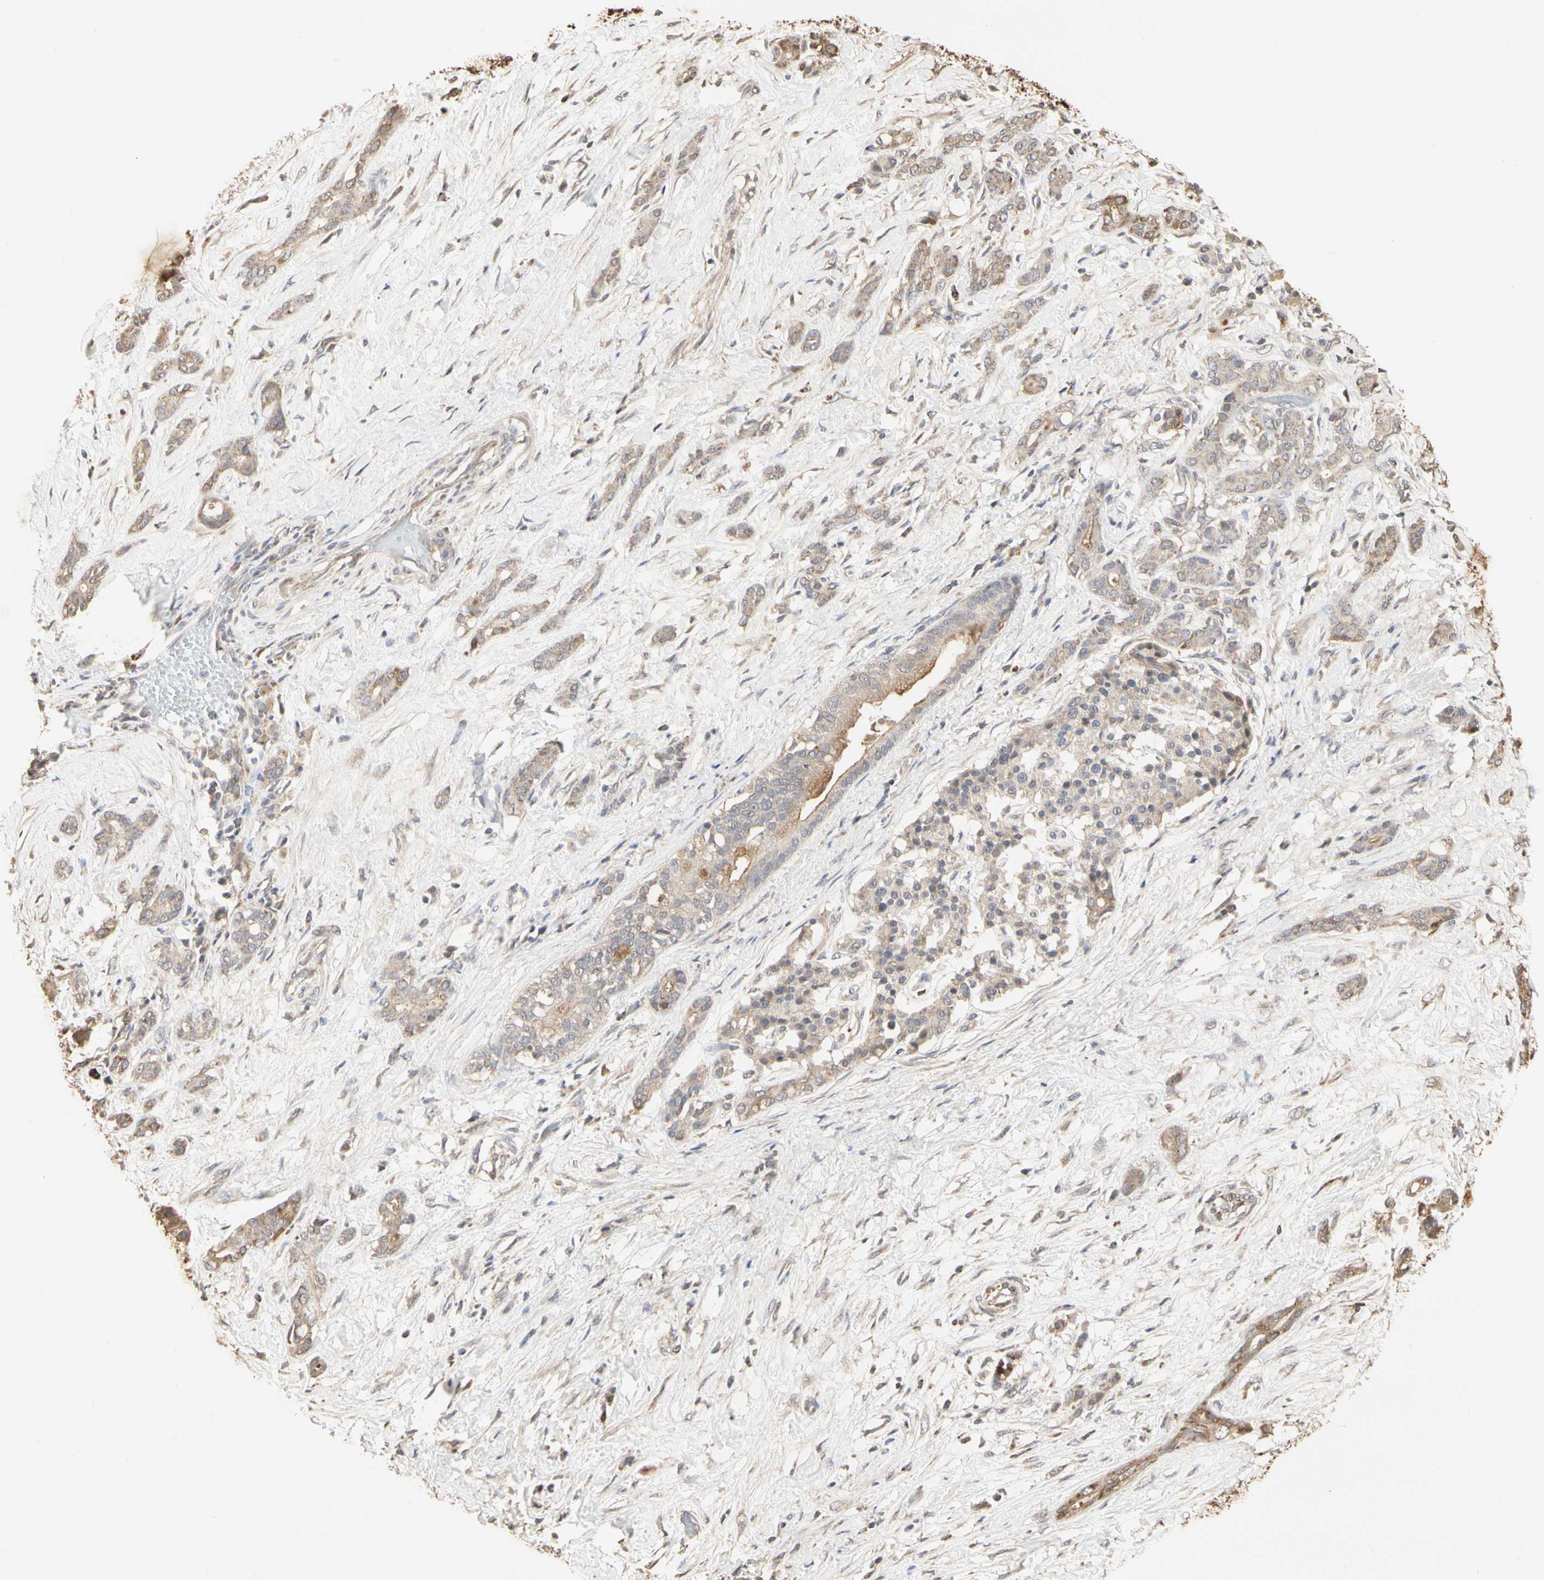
{"staining": {"intensity": "weak", "quantity": ">75%", "location": "cytoplasmic/membranous"}, "tissue": "pancreatic cancer", "cell_type": "Tumor cells", "image_type": "cancer", "snomed": [{"axis": "morphology", "description": "Adenocarcinoma, NOS"}, {"axis": "topography", "description": "Pancreas"}], "caption": "Protein expression analysis of human pancreatic cancer reveals weak cytoplasmic/membranous staining in about >75% of tumor cells.", "gene": "TAOK1", "patient": {"sex": "male", "age": 41}}